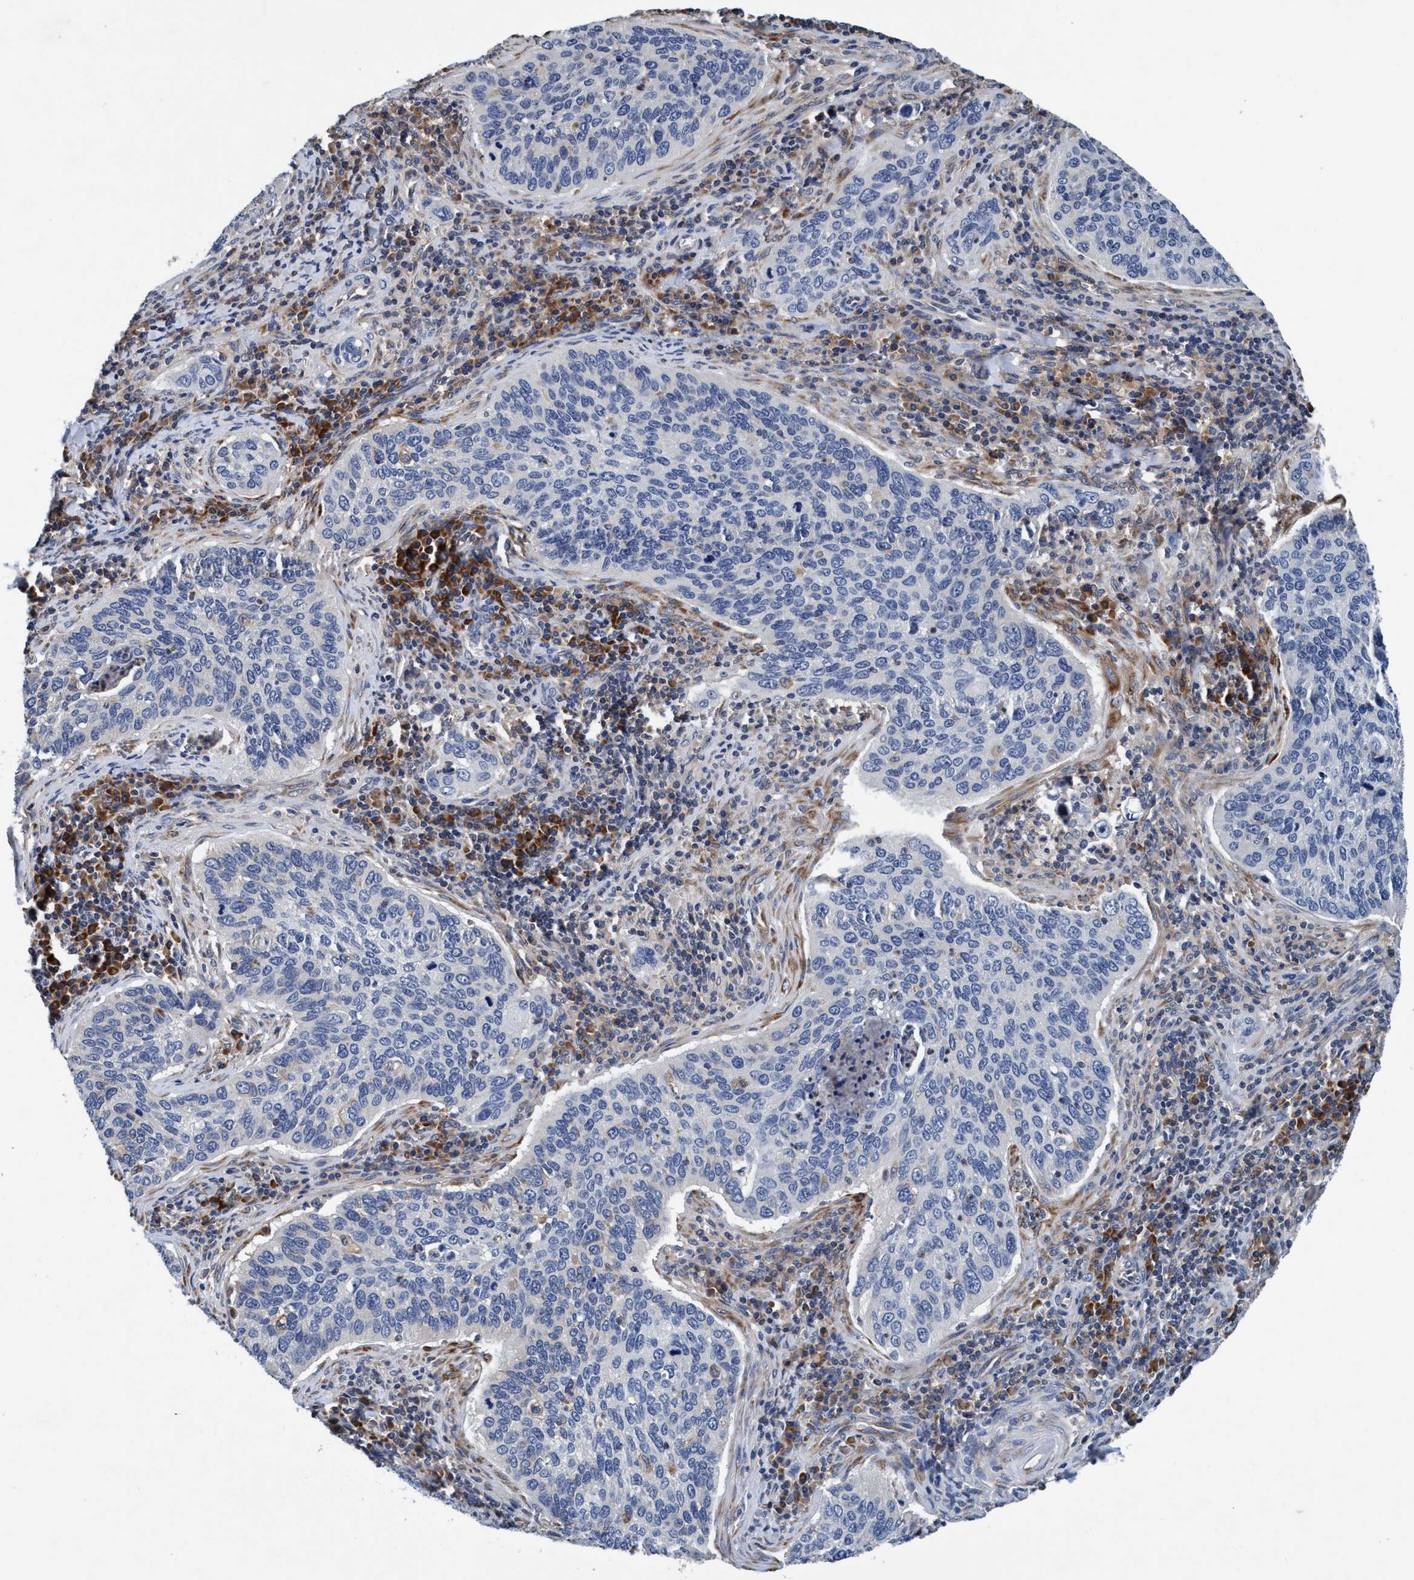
{"staining": {"intensity": "negative", "quantity": "none", "location": "none"}, "tissue": "cervical cancer", "cell_type": "Tumor cells", "image_type": "cancer", "snomed": [{"axis": "morphology", "description": "Squamous cell carcinoma, NOS"}, {"axis": "topography", "description": "Cervix"}], "caption": "Immunohistochemical staining of human cervical cancer reveals no significant expression in tumor cells. (DAB (3,3'-diaminobenzidine) IHC visualized using brightfield microscopy, high magnification).", "gene": "ENDOG", "patient": {"sex": "female", "age": 53}}